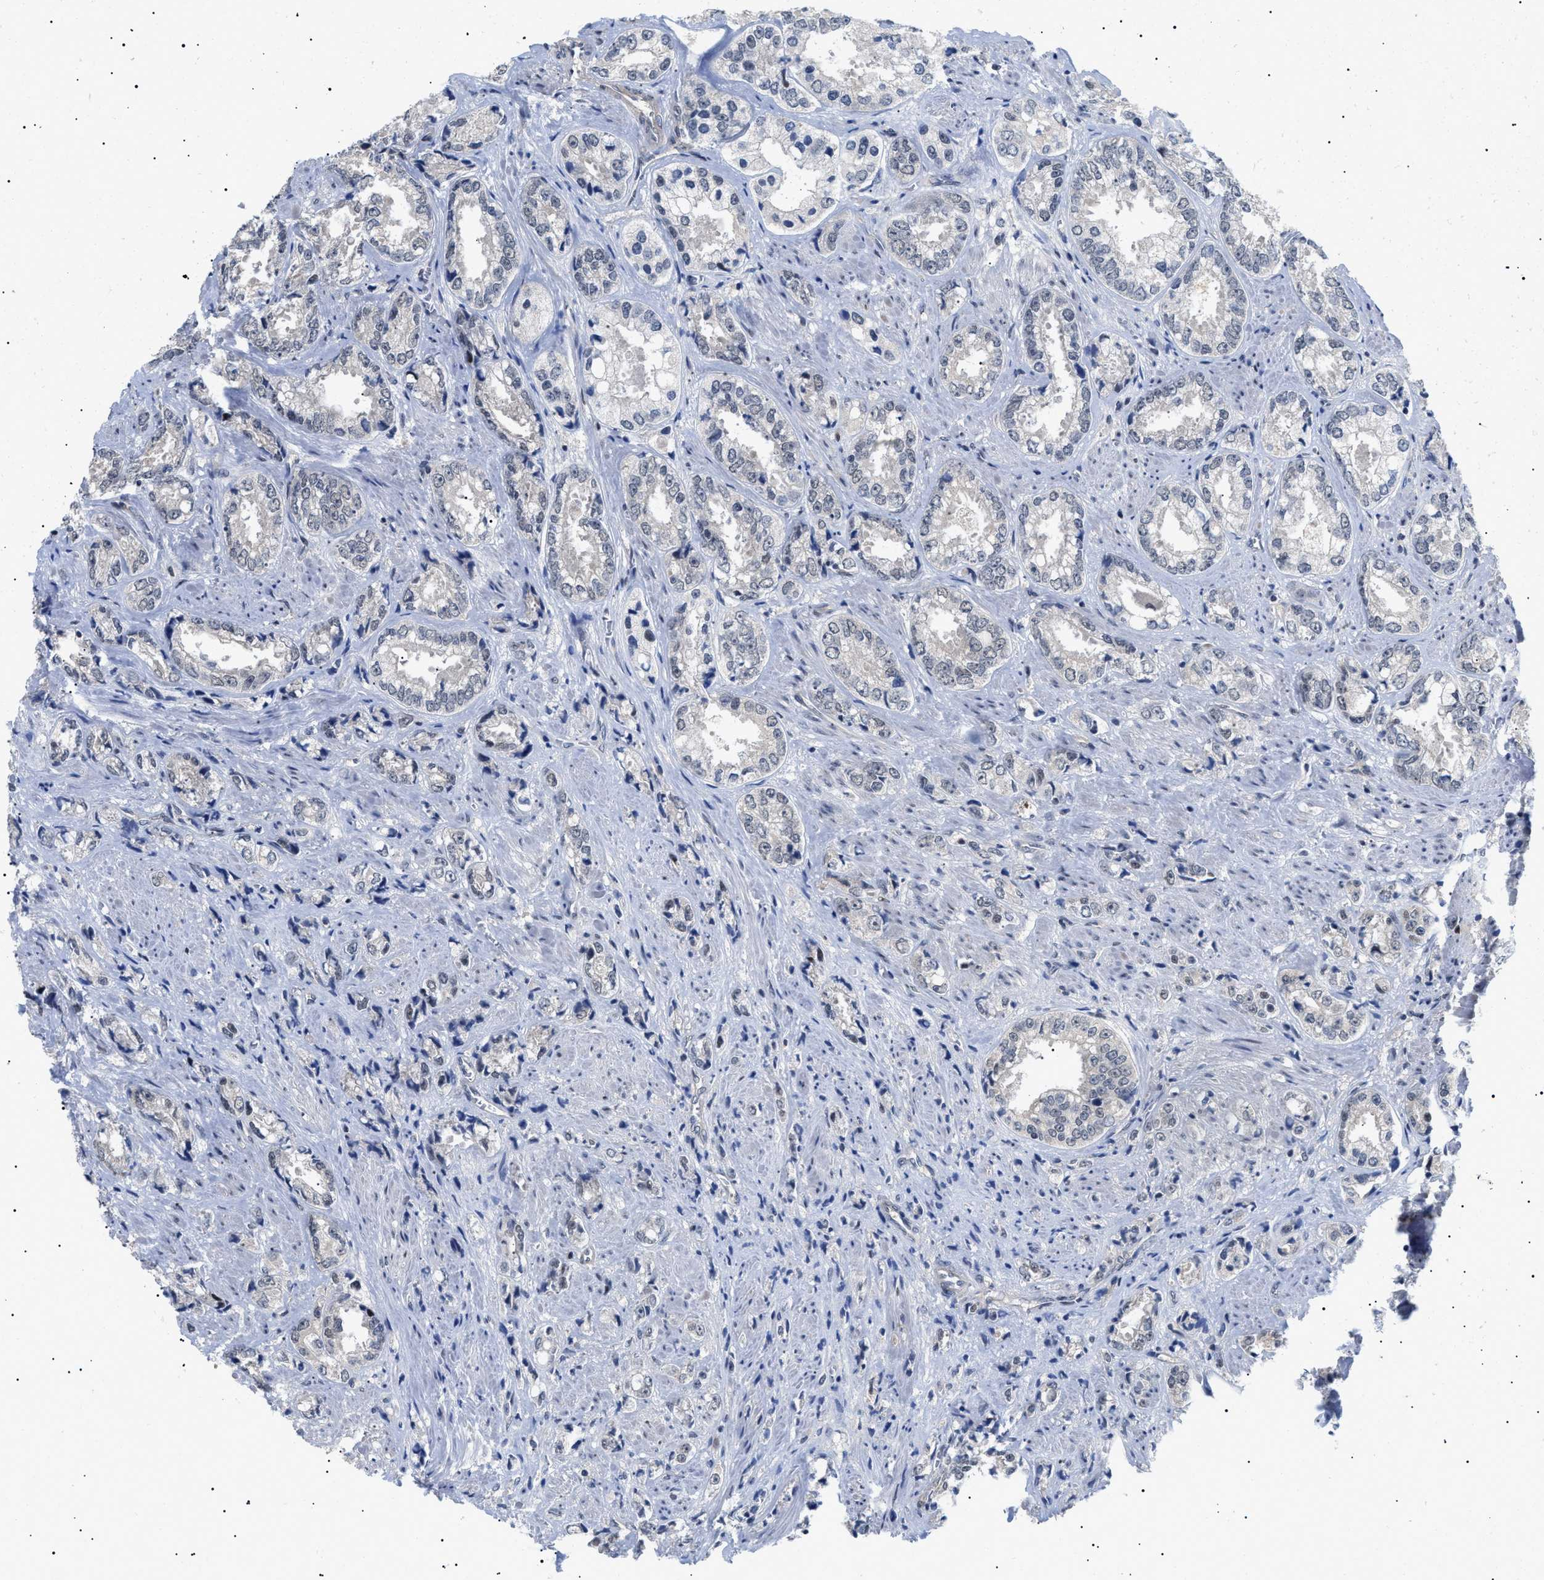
{"staining": {"intensity": "negative", "quantity": "none", "location": "none"}, "tissue": "prostate cancer", "cell_type": "Tumor cells", "image_type": "cancer", "snomed": [{"axis": "morphology", "description": "Adenocarcinoma, High grade"}, {"axis": "topography", "description": "Prostate"}], "caption": "Protein analysis of prostate high-grade adenocarcinoma exhibits no significant staining in tumor cells.", "gene": "GARRE1", "patient": {"sex": "male", "age": 61}}